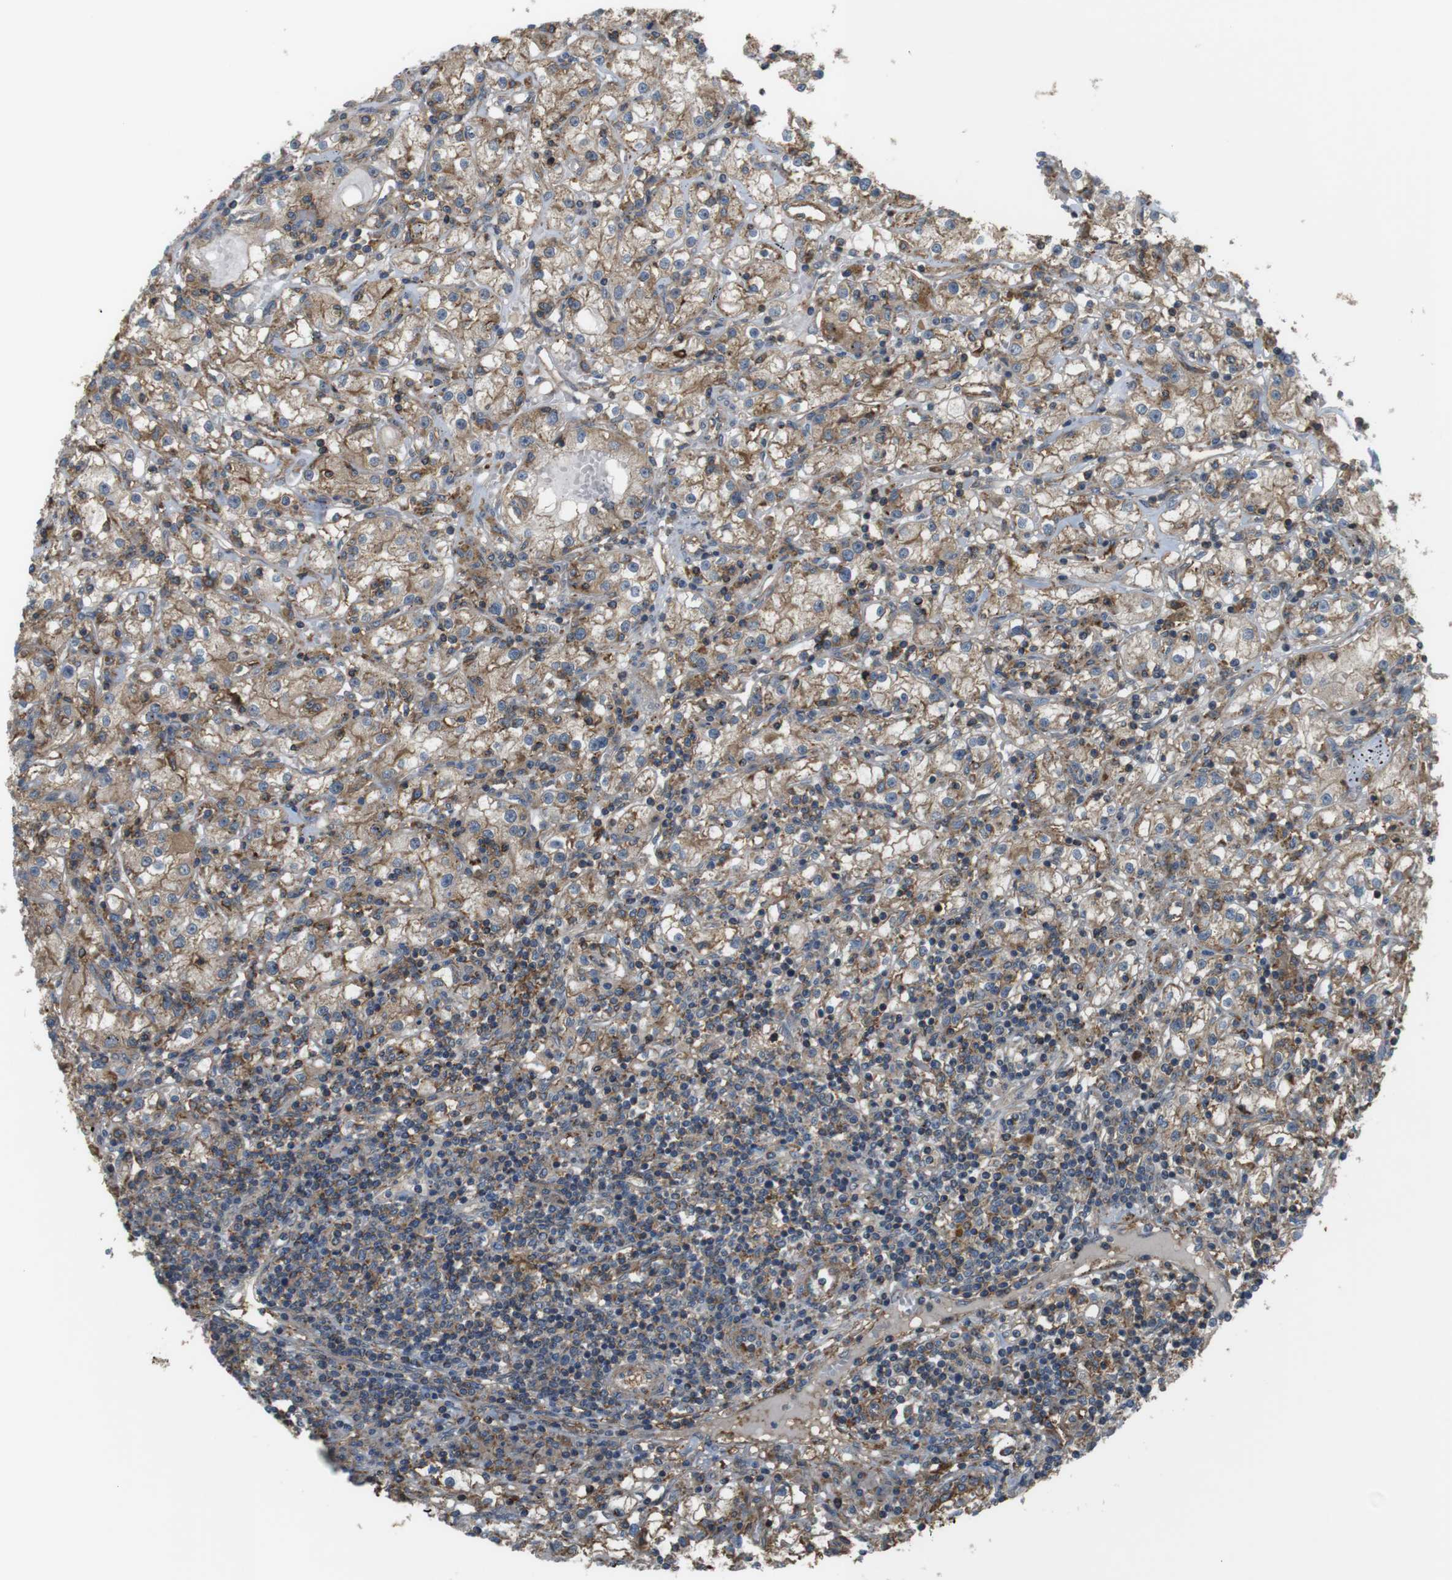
{"staining": {"intensity": "moderate", "quantity": ">75%", "location": "cytoplasmic/membranous"}, "tissue": "renal cancer", "cell_type": "Tumor cells", "image_type": "cancer", "snomed": [{"axis": "morphology", "description": "Adenocarcinoma, NOS"}, {"axis": "topography", "description": "Kidney"}], "caption": "Protein positivity by immunohistochemistry (IHC) shows moderate cytoplasmic/membranous staining in approximately >75% of tumor cells in renal cancer.", "gene": "DDAH2", "patient": {"sex": "male", "age": 56}}